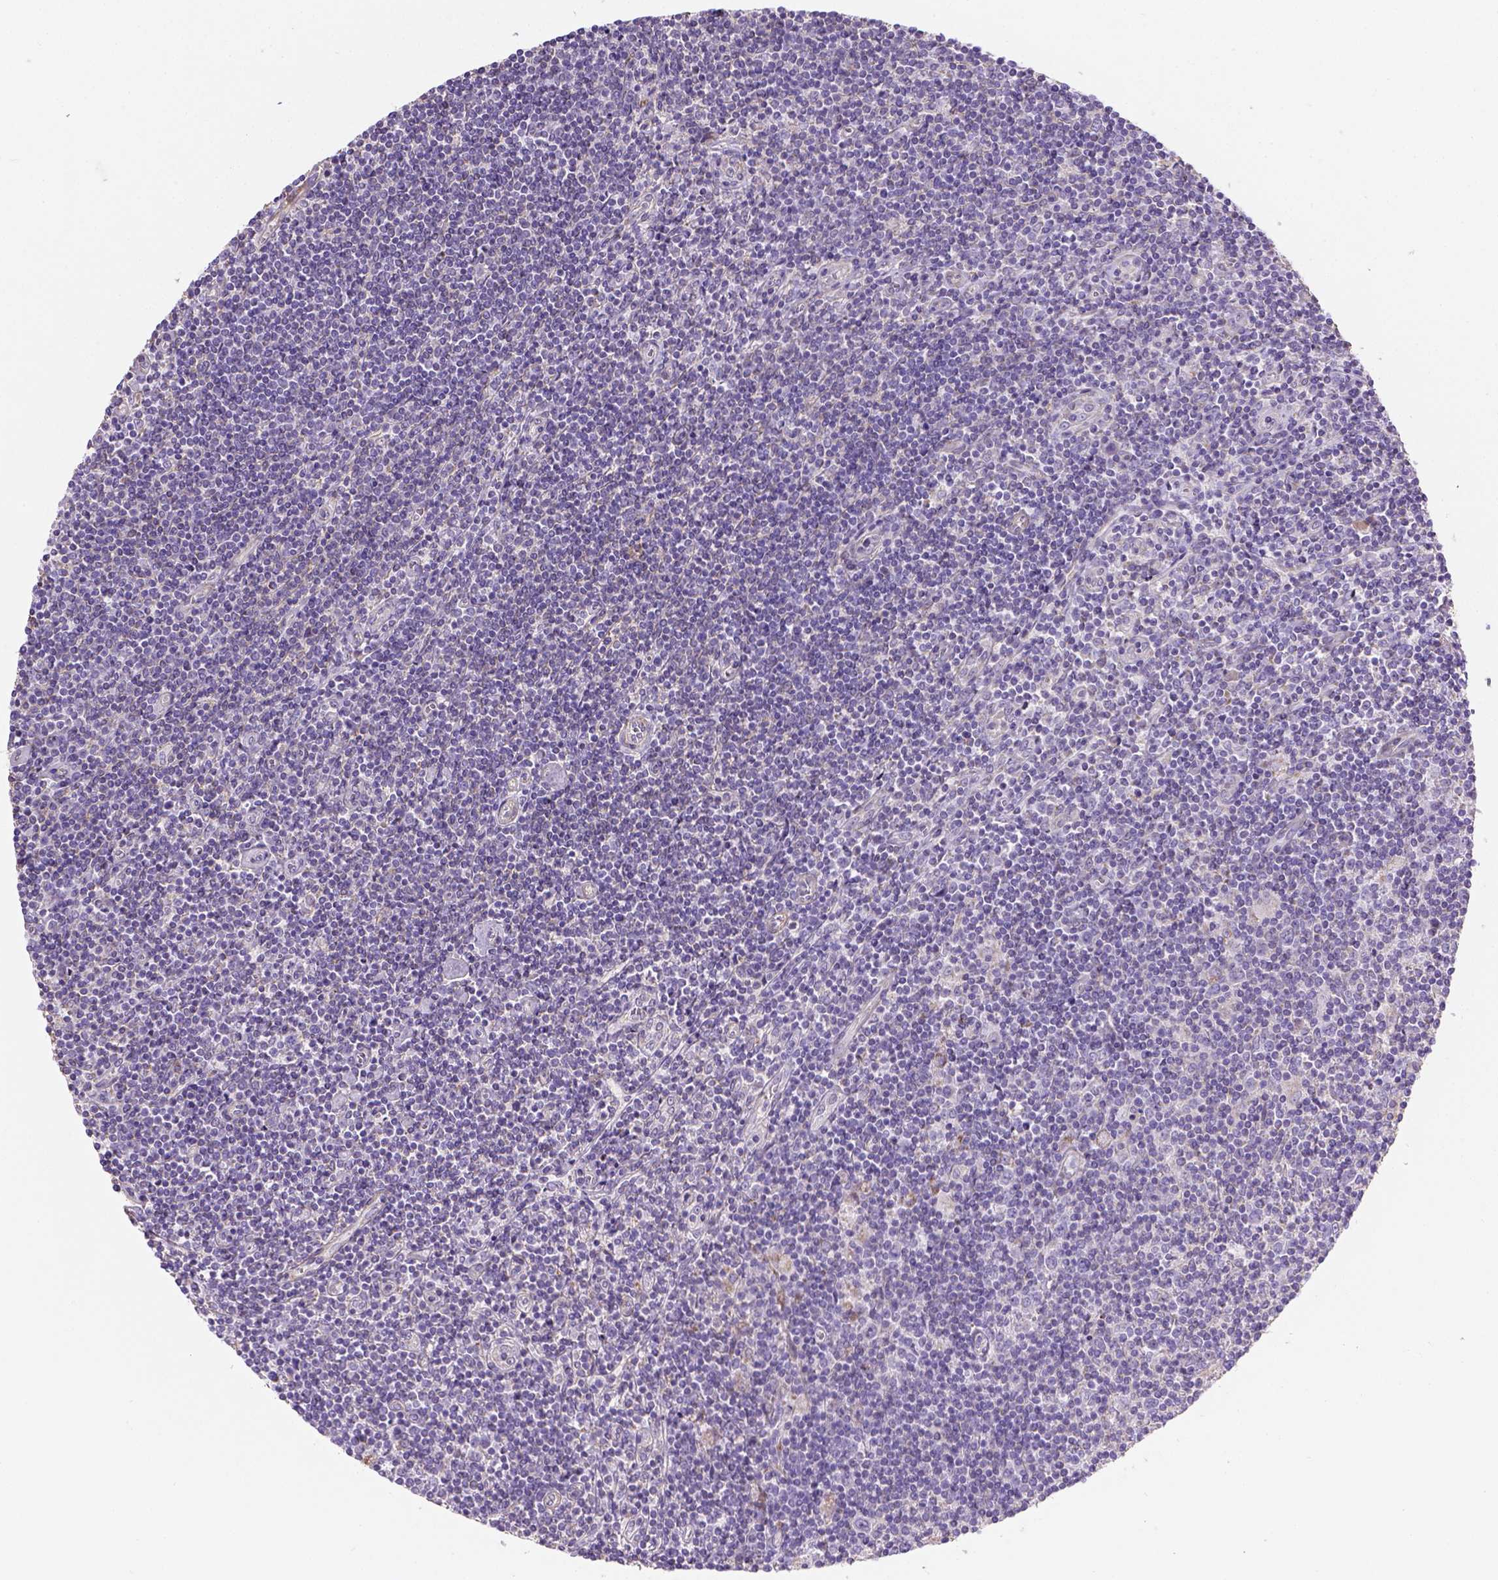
{"staining": {"intensity": "negative", "quantity": "none", "location": "none"}, "tissue": "lymphoma", "cell_type": "Tumor cells", "image_type": "cancer", "snomed": [{"axis": "morphology", "description": "Hodgkin's disease, NOS"}, {"axis": "topography", "description": "Lymph node"}], "caption": "A micrograph of lymphoma stained for a protein exhibits no brown staining in tumor cells. (DAB (3,3'-diaminobenzidine) immunohistochemistry with hematoxylin counter stain).", "gene": "HTRA1", "patient": {"sex": "male", "age": 40}}